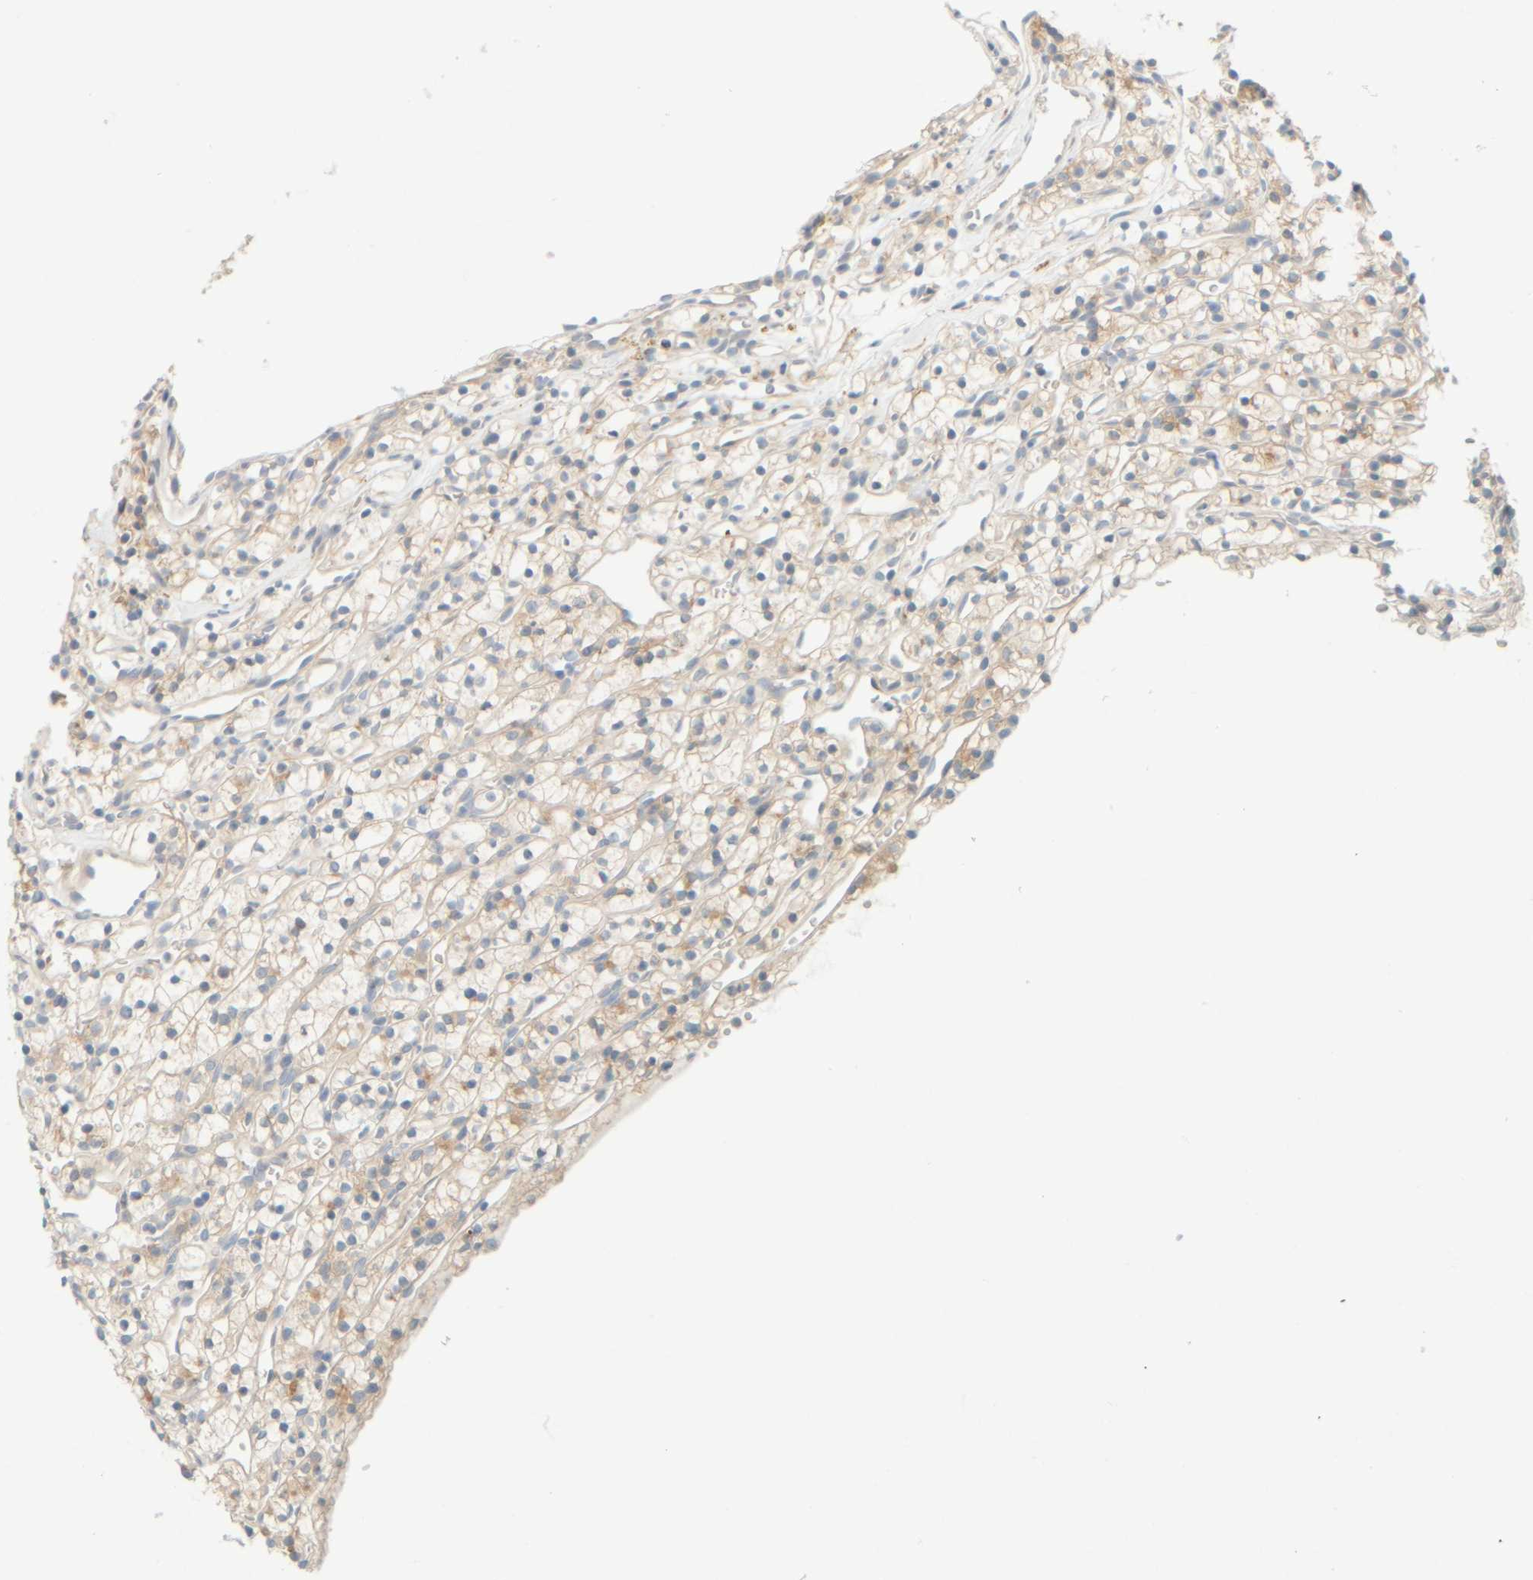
{"staining": {"intensity": "weak", "quantity": ">75%", "location": "cytoplasmic/membranous"}, "tissue": "renal cancer", "cell_type": "Tumor cells", "image_type": "cancer", "snomed": [{"axis": "morphology", "description": "Adenocarcinoma, NOS"}, {"axis": "topography", "description": "Kidney"}], "caption": "This is a micrograph of immunohistochemistry (IHC) staining of renal cancer (adenocarcinoma), which shows weak staining in the cytoplasmic/membranous of tumor cells.", "gene": "PTGES3L-AARSD1", "patient": {"sex": "female", "age": 57}}